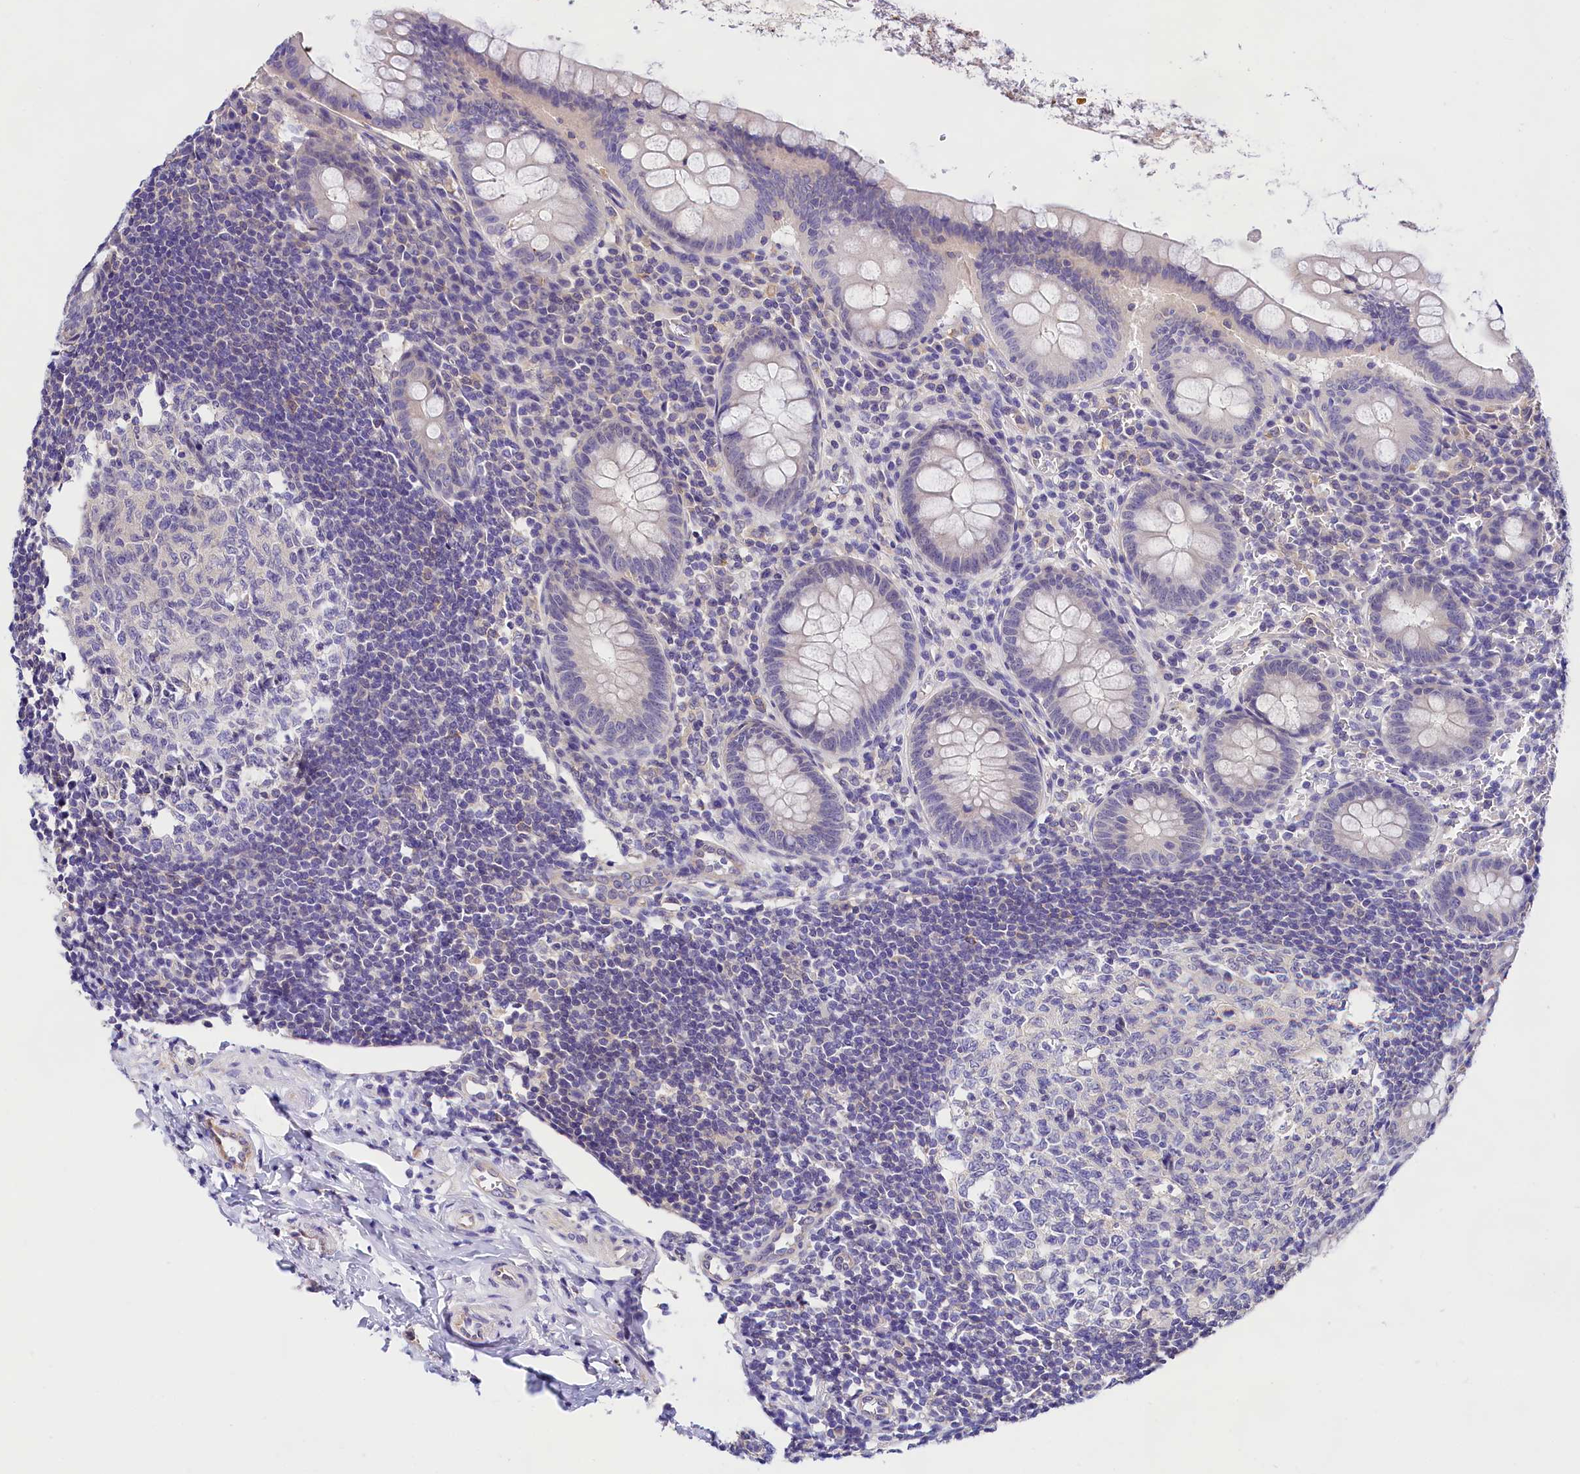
{"staining": {"intensity": "weak", "quantity": "<25%", "location": "cytoplasmic/membranous"}, "tissue": "appendix", "cell_type": "Glandular cells", "image_type": "normal", "snomed": [{"axis": "morphology", "description": "Normal tissue, NOS"}, {"axis": "topography", "description": "Appendix"}], "caption": "High power microscopy image of an immunohistochemistry histopathology image of normal appendix, revealing no significant expression in glandular cells.", "gene": "OAS3", "patient": {"sex": "female", "age": 33}}